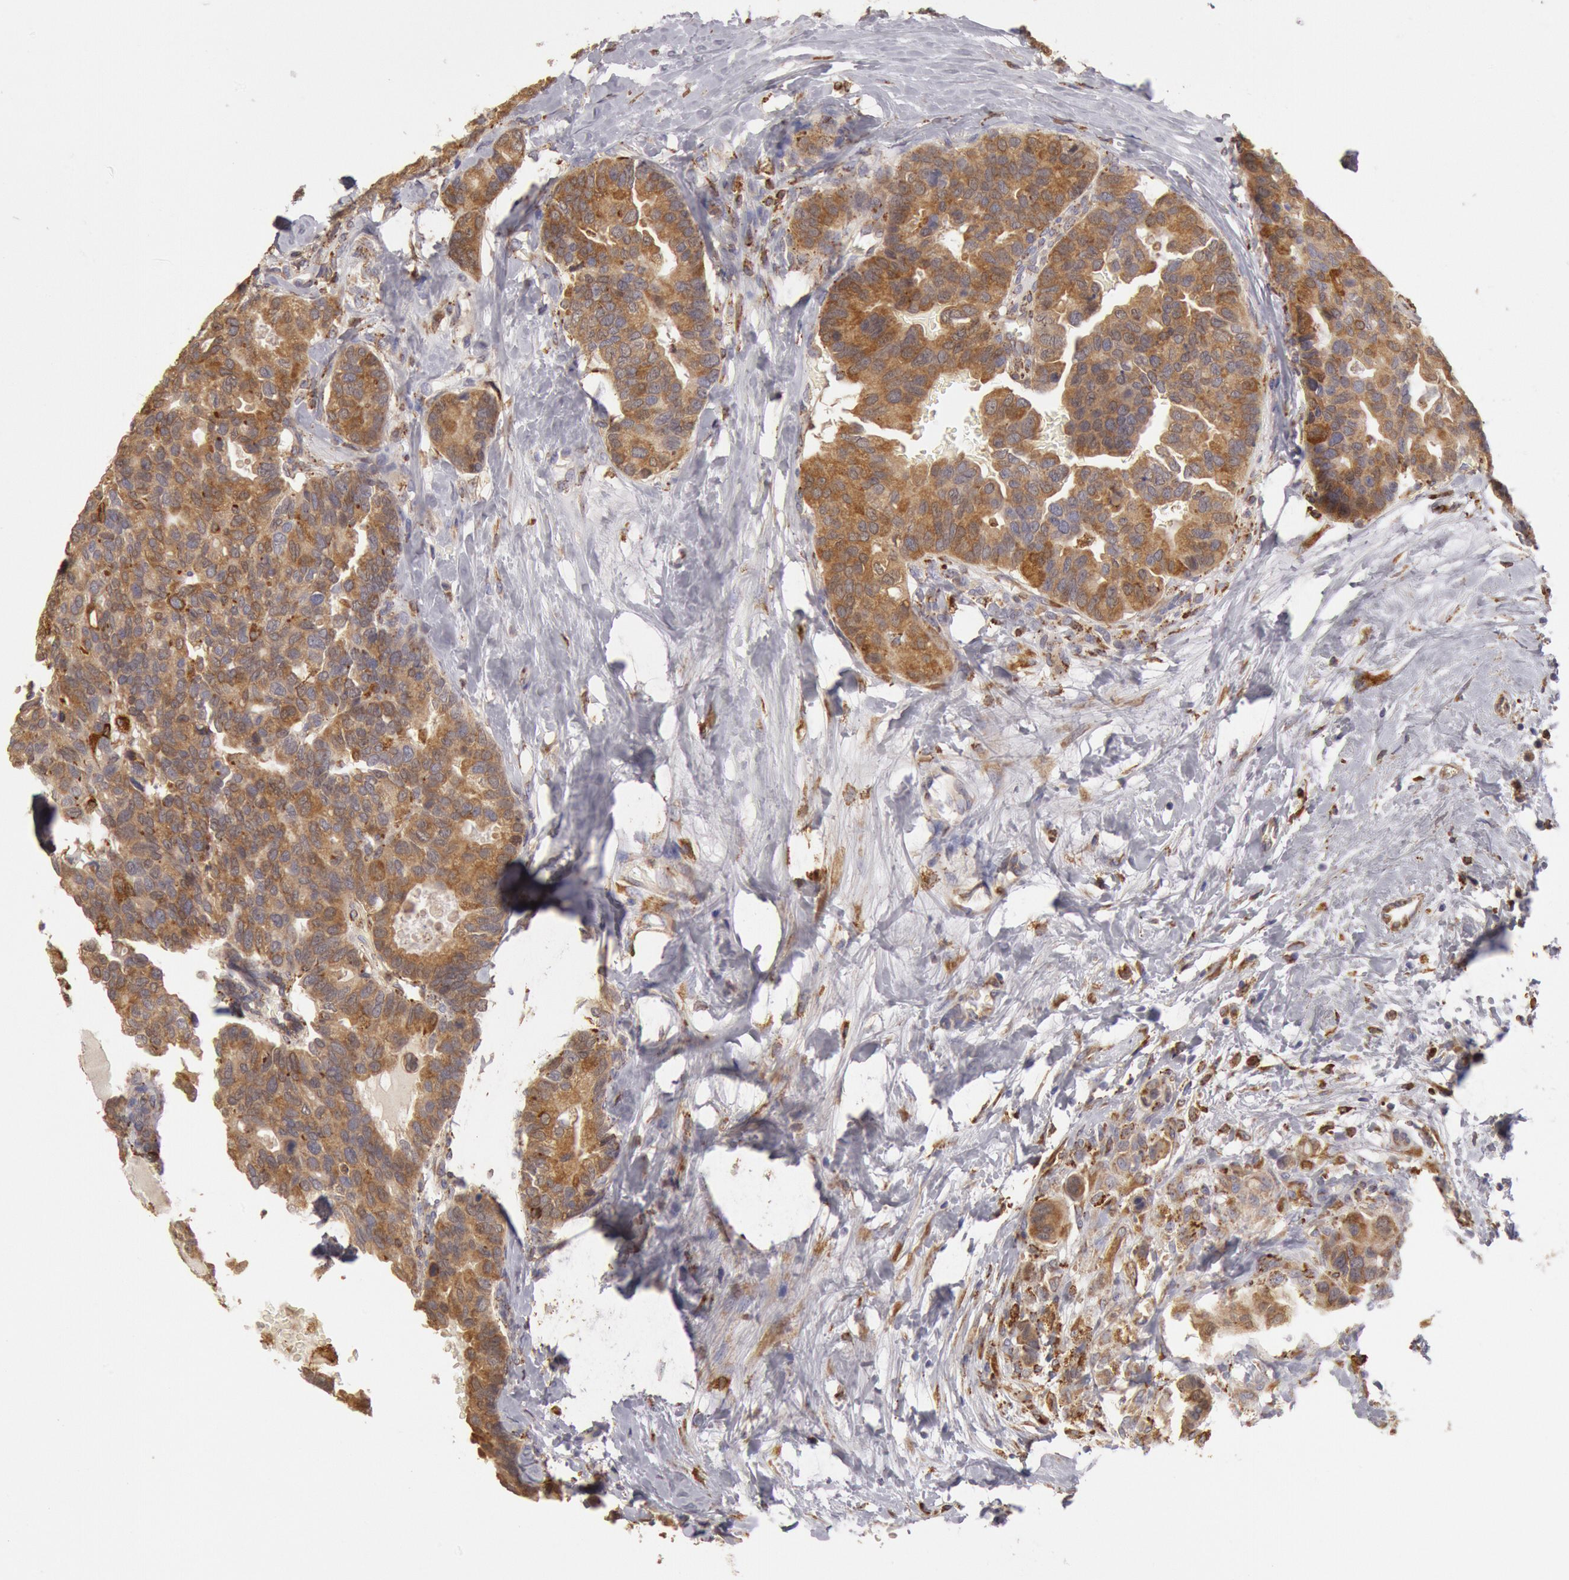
{"staining": {"intensity": "moderate", "quantity": ">75%", "location": "cytoplasmic/membranous"}, "tissue": "breast cancer", "cell_type": "Tumor cells", "image_type": "cancer", "snomed": [{"axis": "morphology", "description": "Duct carcinoma"}, {"axis": "topography", "description": "Breast"}], "caption": "Immunohistochemical staining of breast cancer (invasive ductal carcinoma) shows medium levels of moderate cytoplasmic/membranous protein staining in about >75% of tumor cells. (DAB (3,3'-diaminobenzidine) IHC with brightfield microscopy, high magnification).", "gene": "ERP44", "patient": {"sex": "female", "age": 69}}